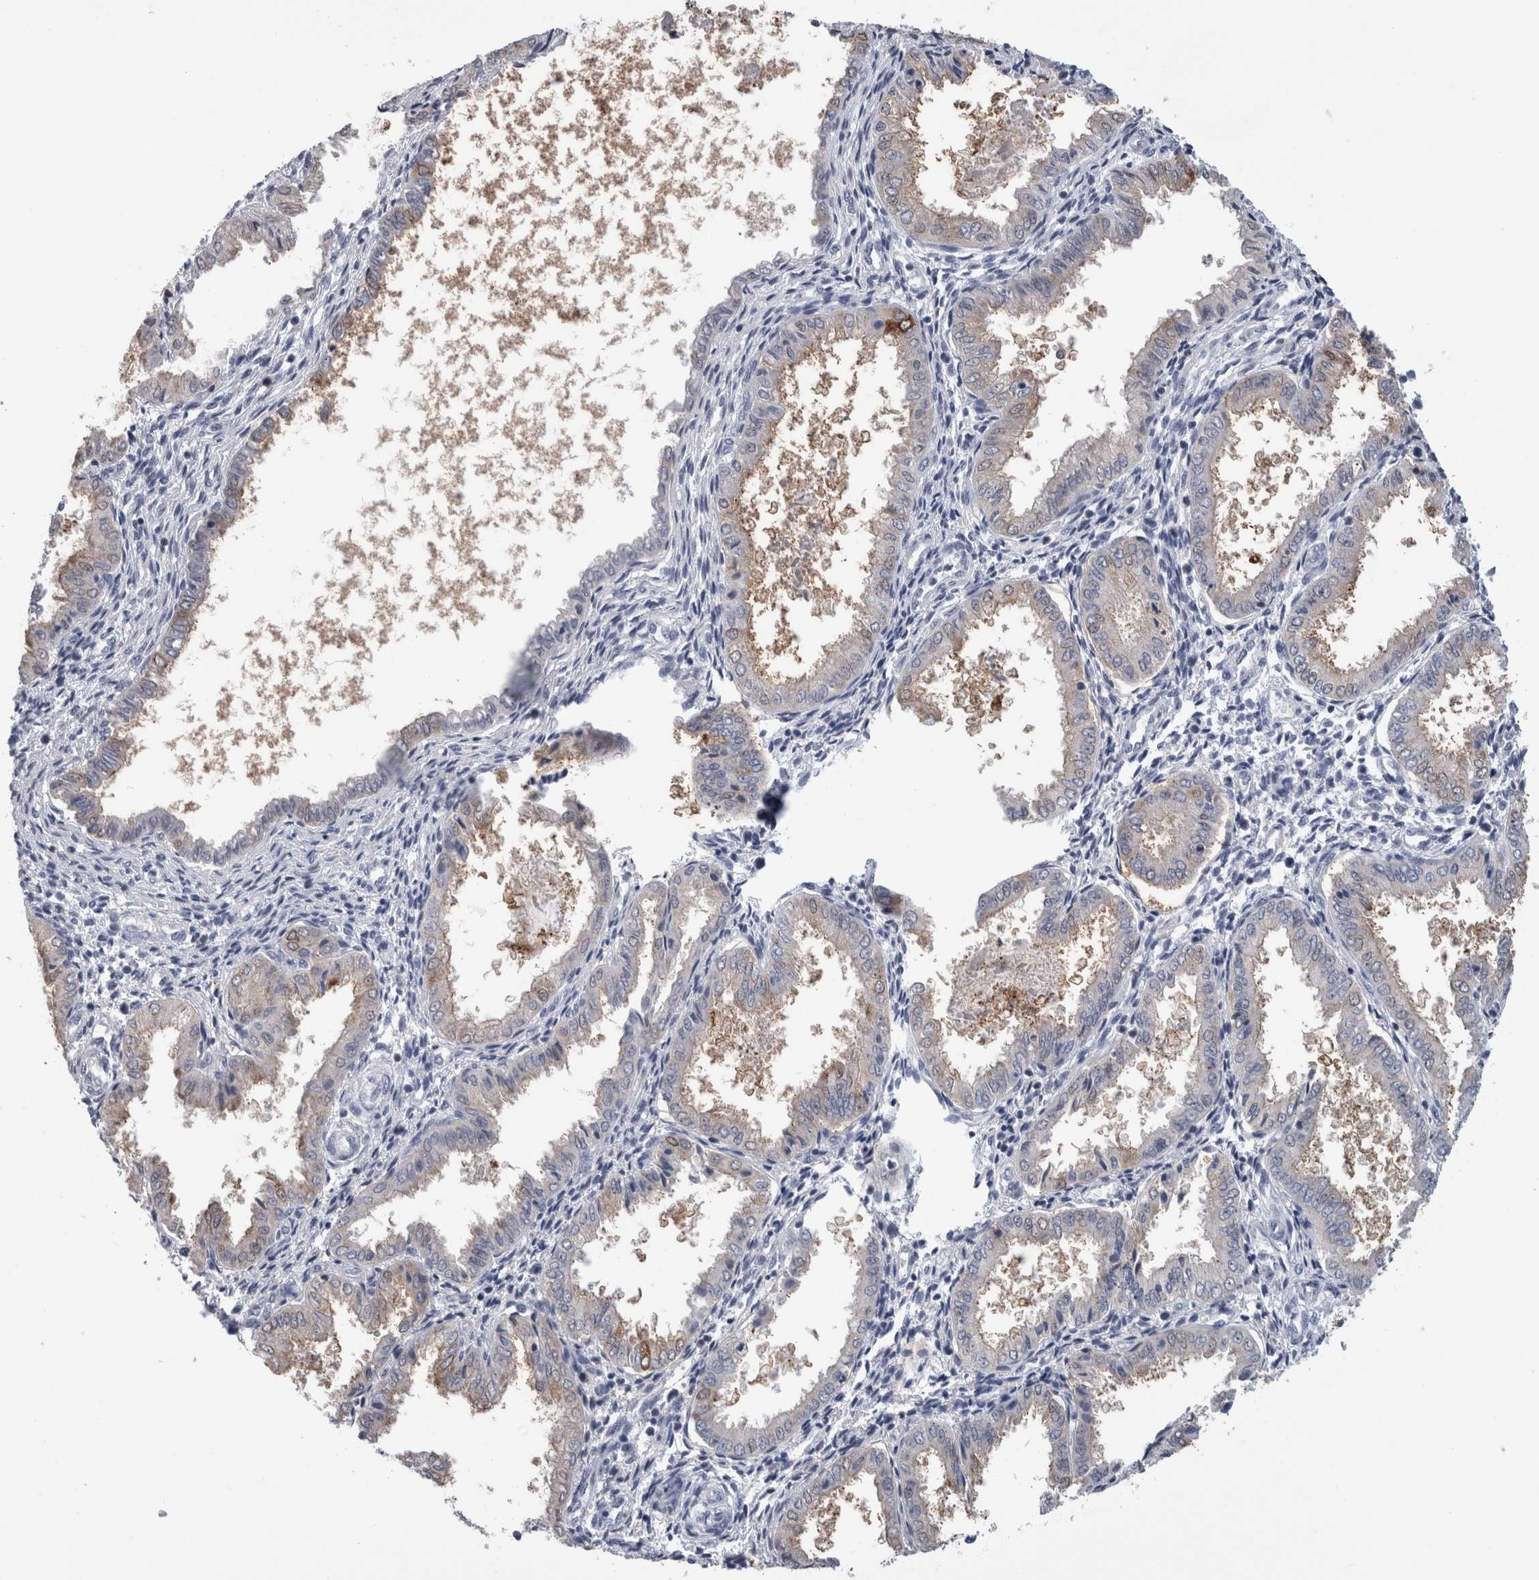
{"staining": {"intensity": "negative", "quantity": "none", "location": "none"}, "tissue": "endometrium", "cell_type": "Cells in endometrial stroma", "image_type": "normal", "snomed": [{"axis": "morphology", "description": "Normal tissue, NOS"}, {"axis": "topography", "description": "Endometrium"}], "caption": "DAB (3,3'-diaminobenzidine) immunohistochemical staining of normal endometrium demonstrates no significant expression in cells in endometrial stroma.", "gene": "DCTN6", "patient": {"sex": "female", "age": 33}}